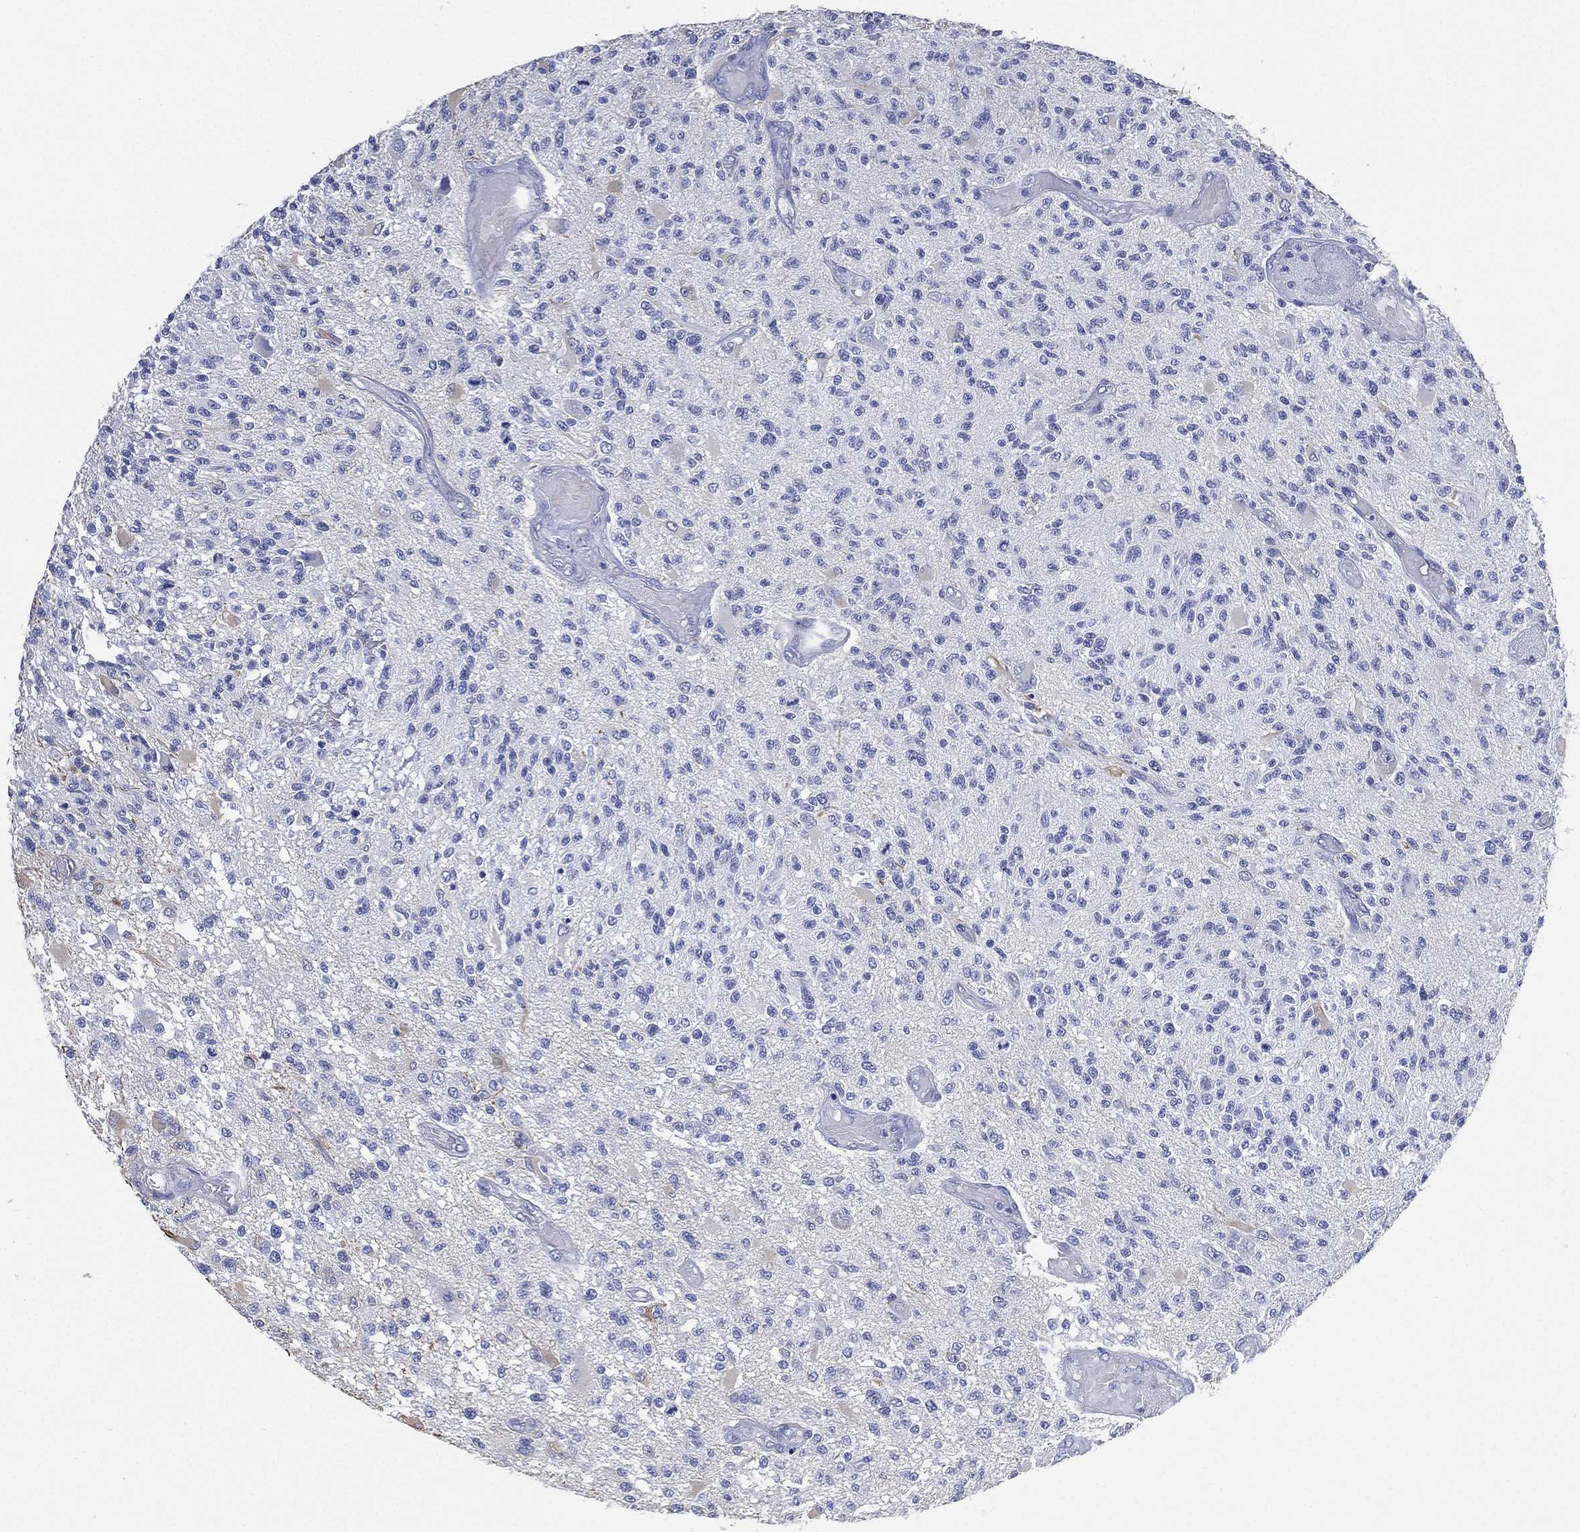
{"staining": {"intensity": "negative", "quantity": "none", "location": "none"}, "tissue": "glioma", "cell_type": "Tumor cells", "image_type": "cancer", "snomed": [{"axis": "morphology", "description": "Glioma, malignant, High grade"}, {"axis": "topography", "description": "Brain"}], "caption": "This is an IHC micrograph of human high-grade glioma (malignant). There is no expression in tumor cells.", "gene": "FMO1", "patient": {"sex": "female", "age": 63}}